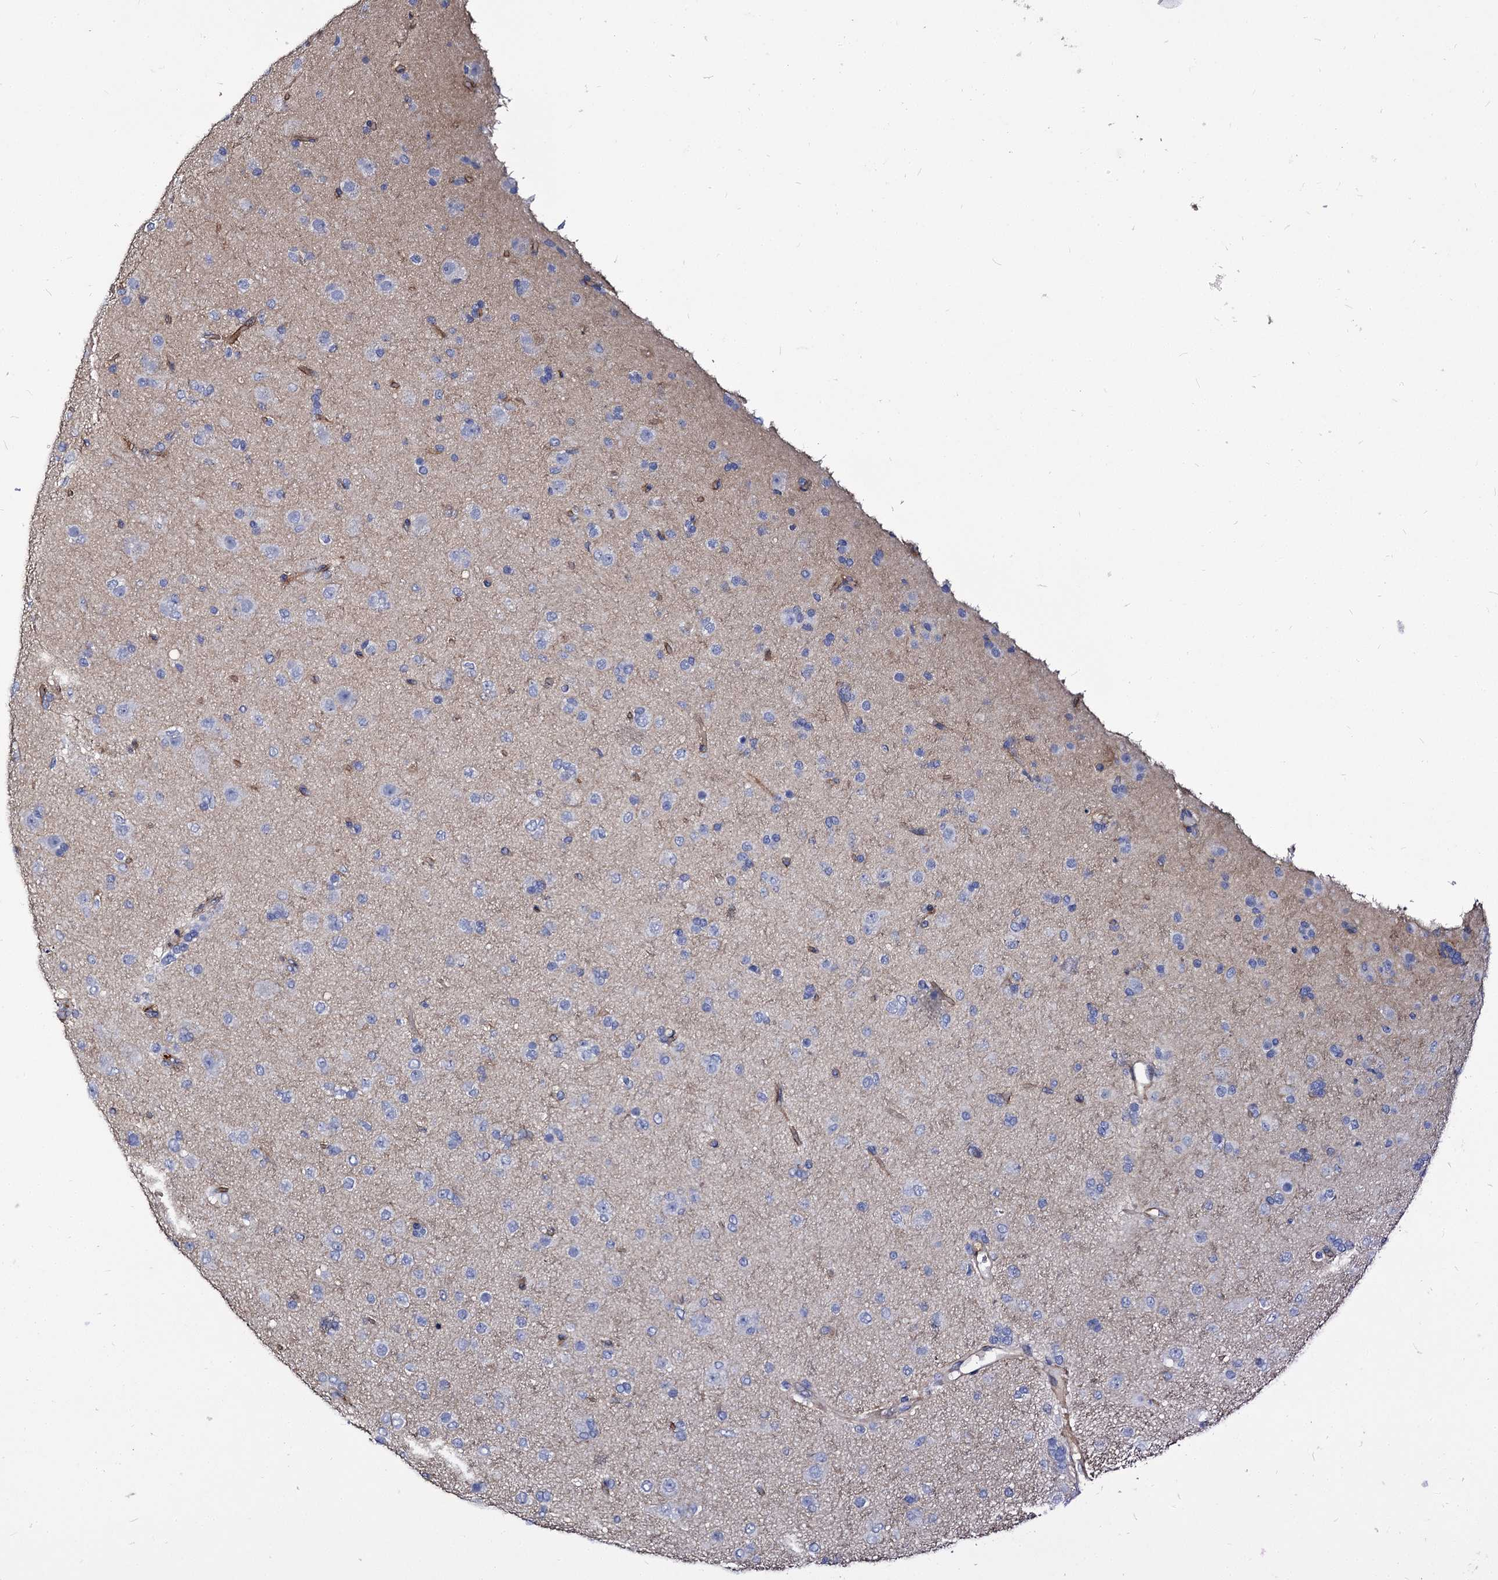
{"staining": {"intensity": "negative", "quantity": "none", "location": "none"}, "tissue": "glioma", "cell_type": "Tumor cells", "image_type": "cancer", "snomed": [{"axis": "morphology", "description": "Glioma, malignant, Low grade"}, {"axis": "topography", "description": "Brain"}], "caption": "DAB immunohistochemical staining of human malignant glioma (low-grade) exhibits no significant positivity in tumor cells. Brightfield microscopy of IHC stained with DAB (3,3'-diaminobenzidine) (brown) and hematoxylin (blue), captured at high magnification.", "gene": "CBFB", "patient": {"sex": "male", "age": 65}}